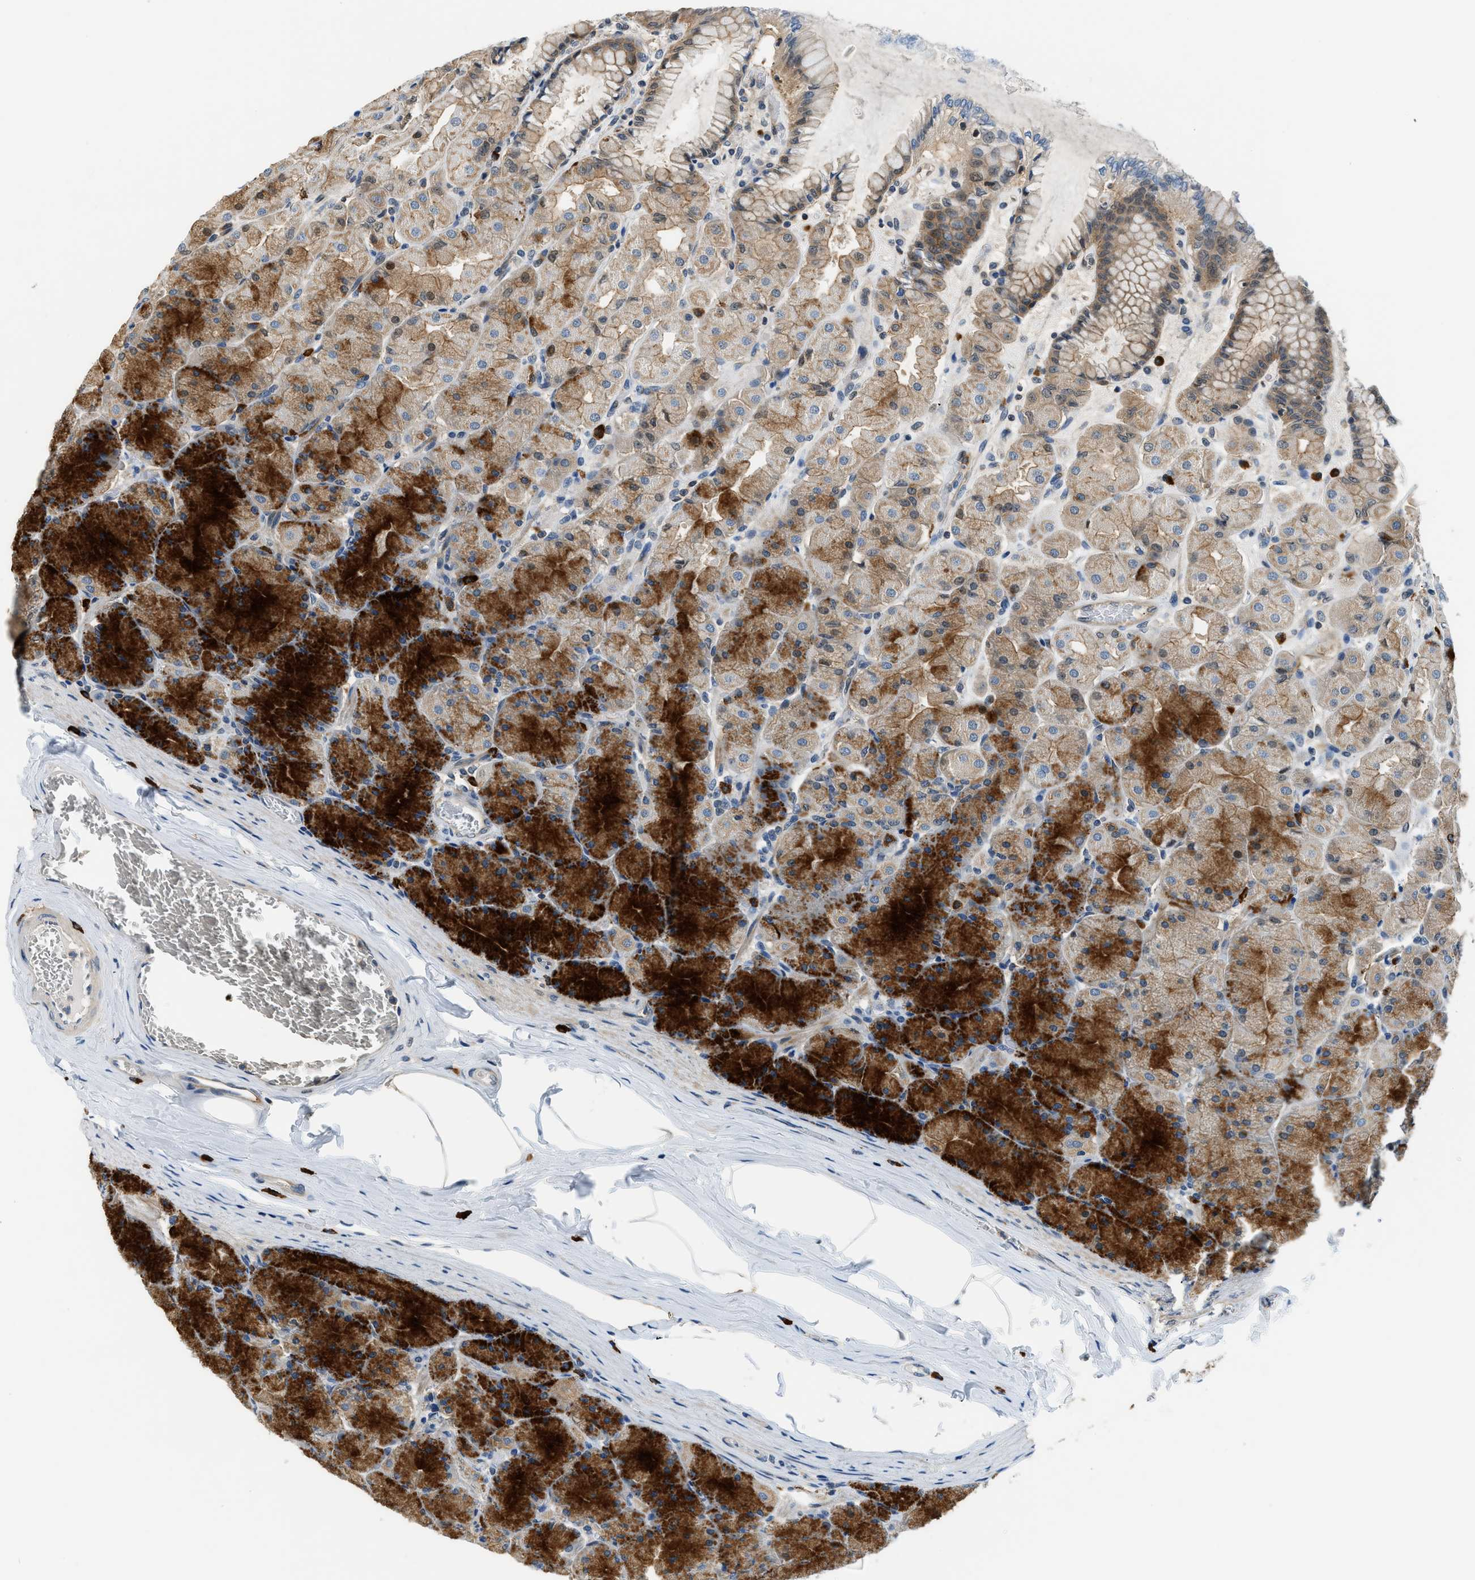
{"staining": {"intensity": "strong", "quantity": "25%-75%", "location": "cytoplasmic/membranous"}, "tissue": "stomach", "cell_type": "Glandular cells", "image_type": "normal", "snomed": [{"axis": "morphology", "description": "Normal tissue, NOS"}, {"axis": "topography", "description": "Stomach, upper"}], "caption": "The photomicrograph demonstrates a brown stain indicating the presence of a protein in the cytoplasmic/membranous of glandular cells in stomach.", "gene": "CBLB", "patient": {"sex": "female", "age": 56}}